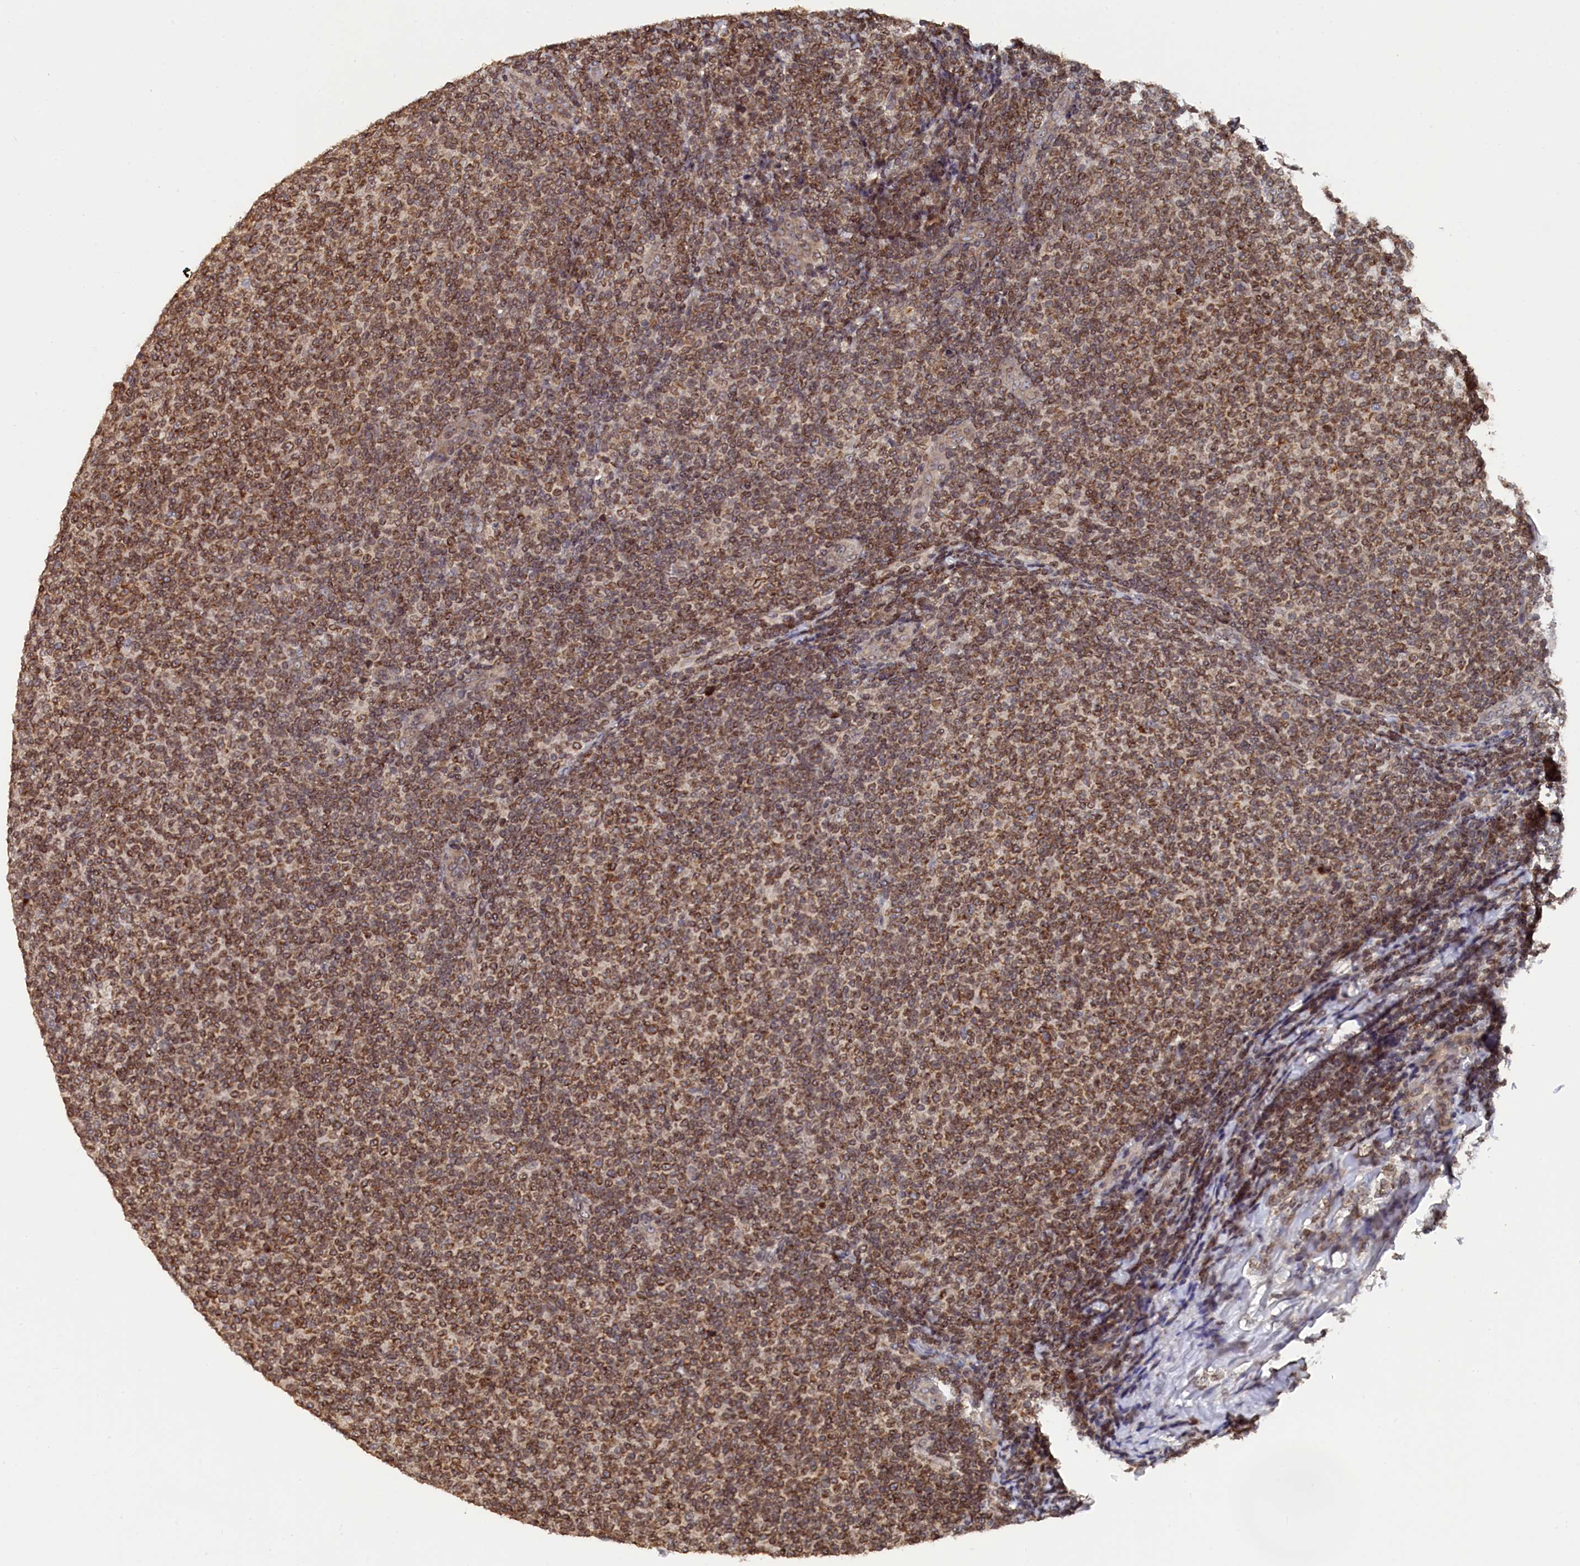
{"staining": {"intensity": "moderate", "quantity": ">75%", "location": "cytoplasmic/membranous,nuclear"}, "tissue": "lymphoma", "cell_type": "Tumor cells", "image_type": "cancer", "snomed": [{"axis": "morphology", "description": "Malignant lymphoma, non-Hodgkin's type, Low grade"}, {"axis": "topography", "description": "Lymph node"}], "caption": "The histopathology image demonstrates staining of lymphoma, revealing moderate cytoplasmic/membranous and nuclear protein expression (brown color) within tumor cells. The protein of interest is shown in brown color, while the nuclei are stained blue.", "gene": "ANKEF1", "patient": {"sex": "male", "age": 66}}